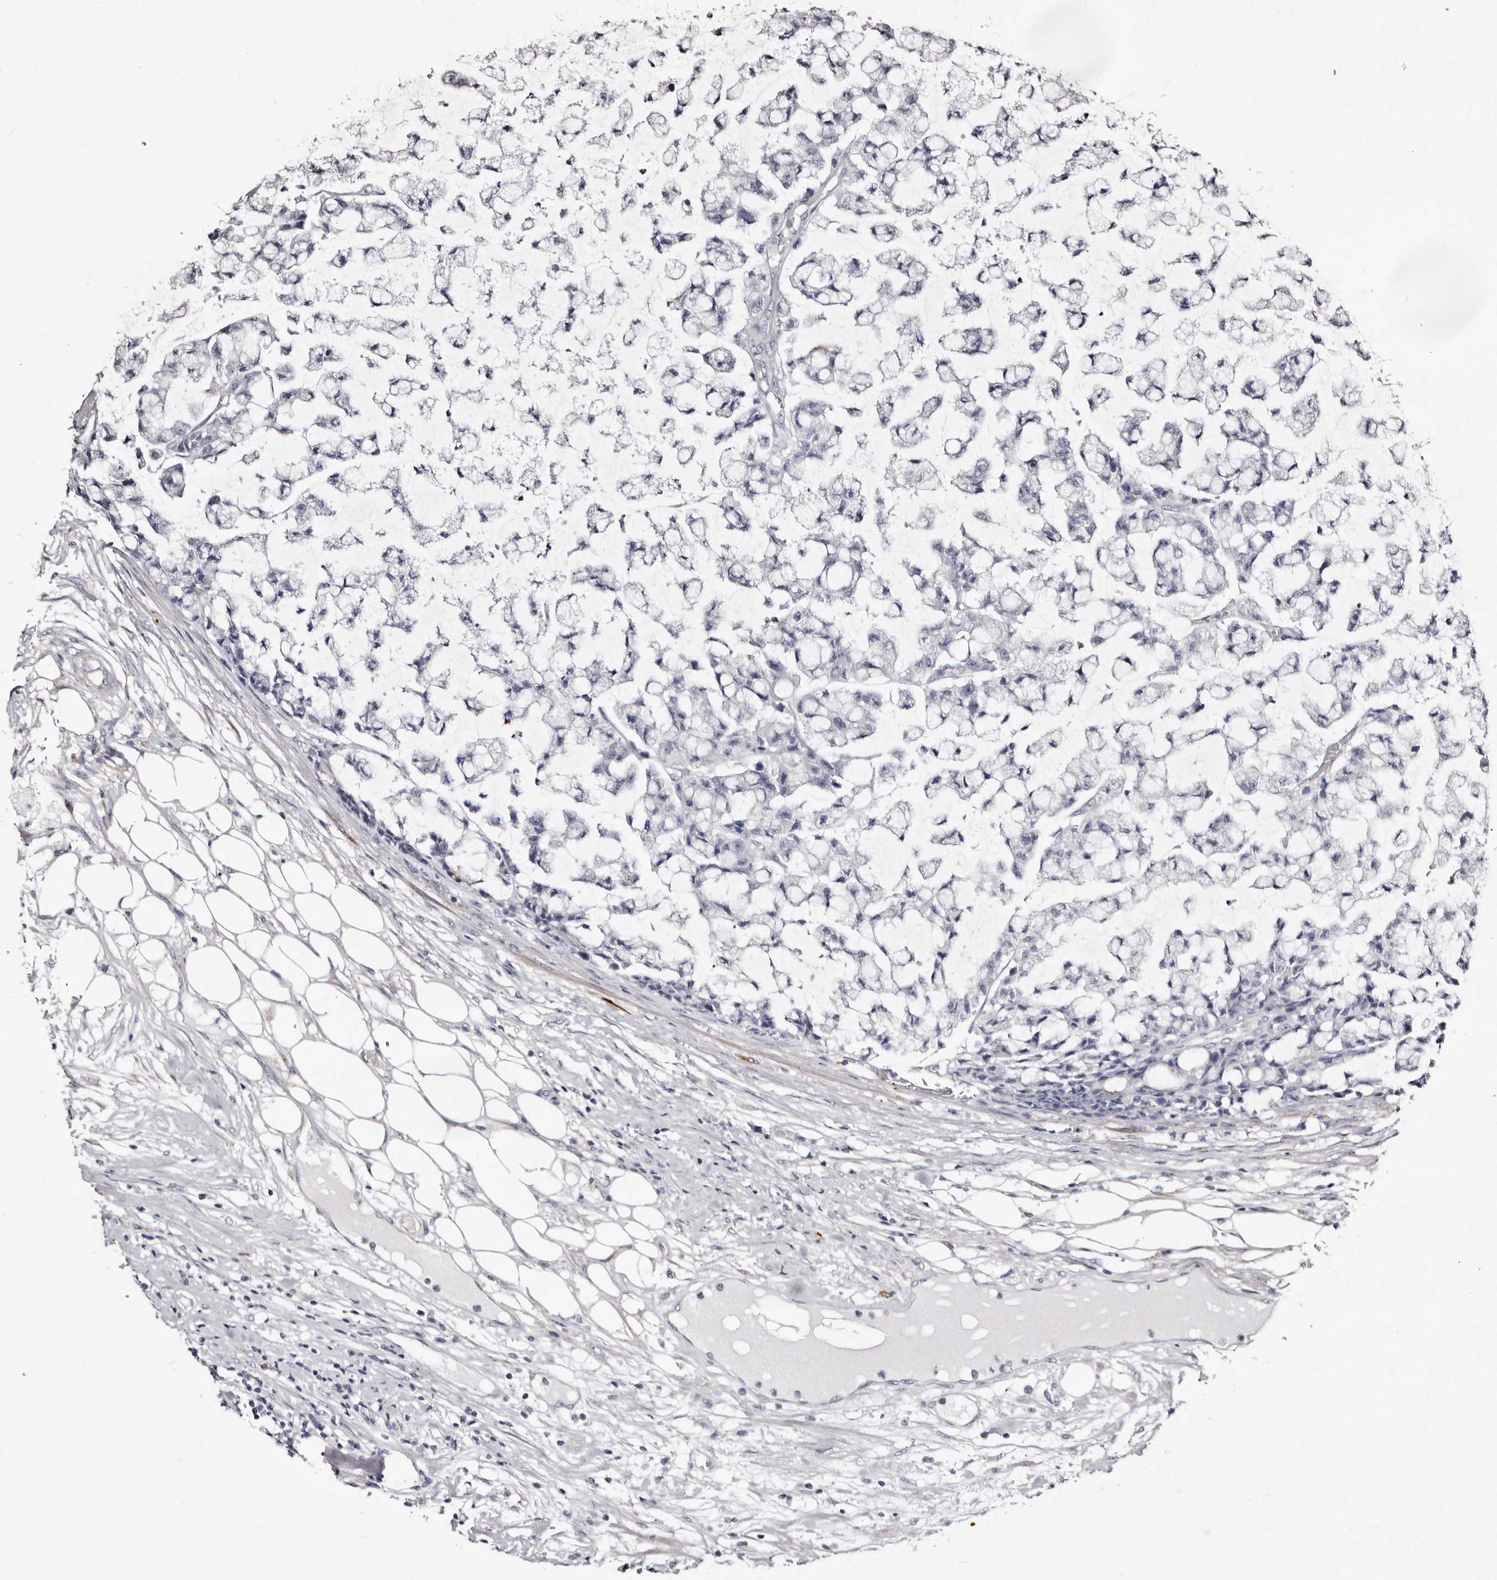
{"staining": {"intensity": "negative", "quantity": "none", "location": "none"}, "tissue": "colorectal cancer", "cell_type": "Tumor cells", "image_type": "cancer", "snomed": [{"axis": "morphology", "description": "Adenocarcinoma, NOS"}, {"axis": "topography", "description": "Colon"}], "caption": "Colorectal cancer was stained to show a protein in brown. There is no significant positivity in tumor cells.", "gene": "AUNIP", "patient": {"sex": "female", "age": 84}}